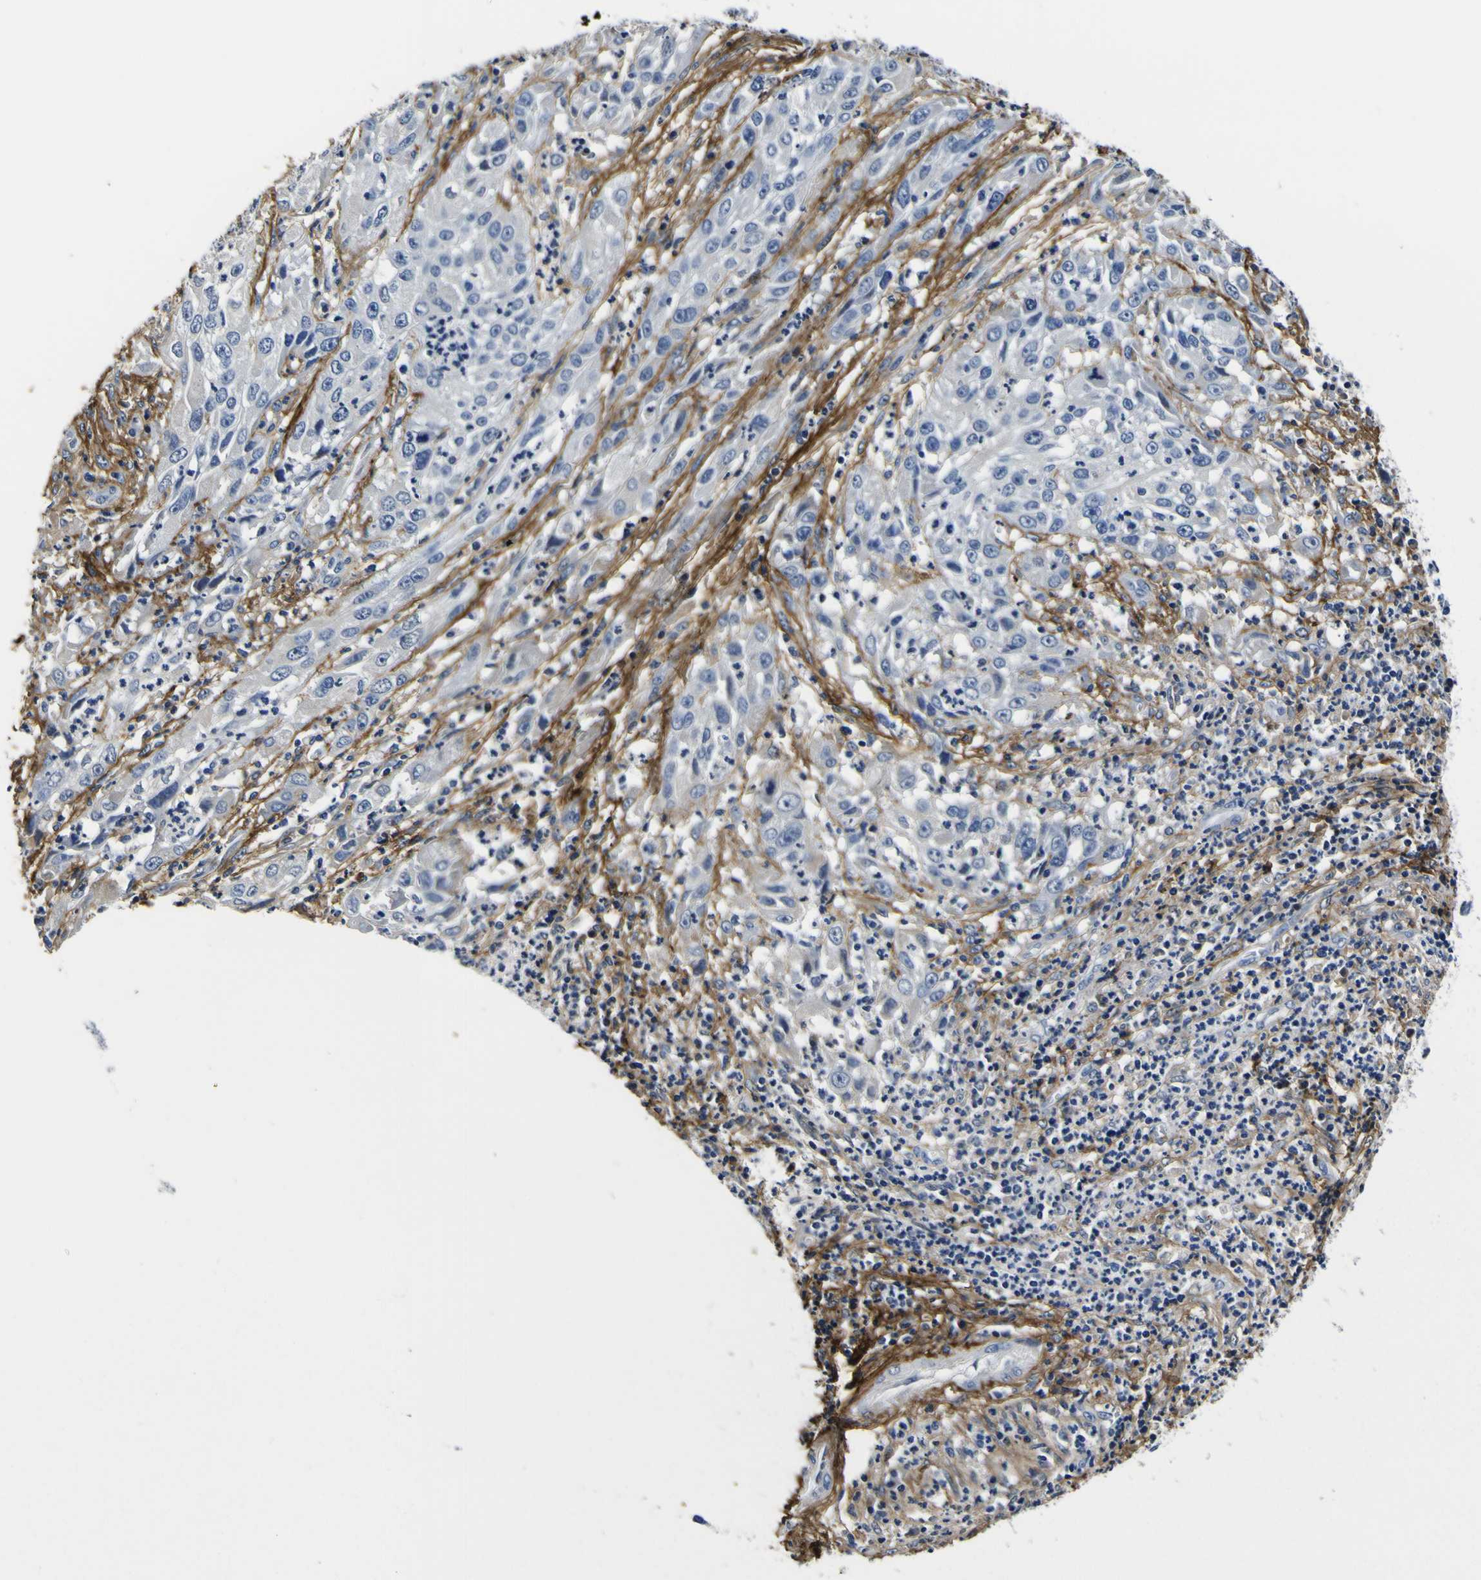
{"staining": {"intensity": "negative", "quantity": "none", "location": "none"}, "tissue": "cervical cancer", "cell_type": "Tumor cells", "image_type": "cancer", "snomed": [{"axis": "morphology", "description": "Squamous cell carcinoma, NOS"}, {"axis": "topography", "description": "Cervix"}], "caption": "Human cervical squamous cell carcinoma stained for a protein using immunohistochemistry displays no positivity in tumor cells.", "gene": "POSTN", "patient": {"sex": "female", "age": 32}}